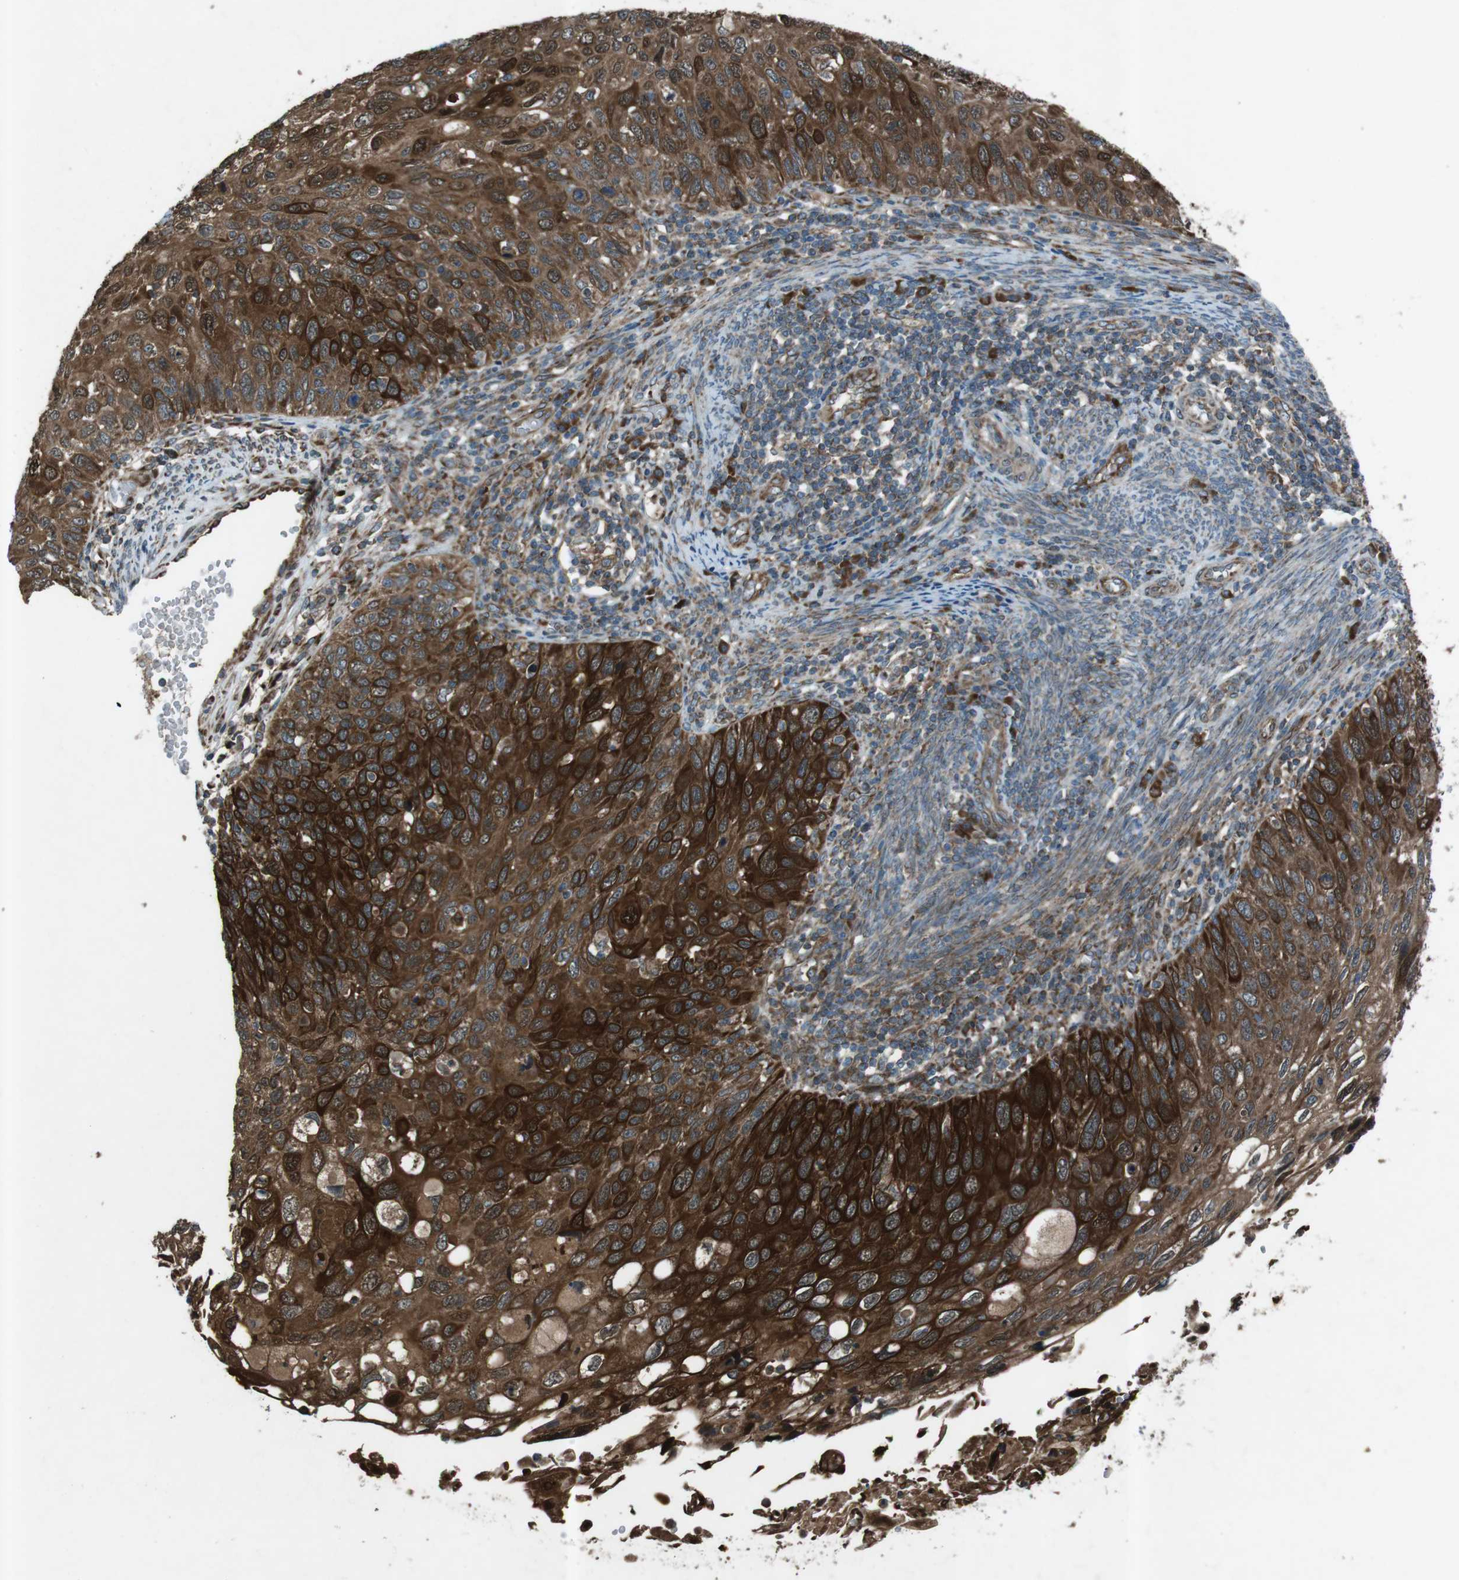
{"staining": {"intensity": "strong", "quantity": ">75%", "location": "cytoplasmic/membranous,nuclear"}, "tissue": "cervical cancer", "cell_type": "Tumor cells", "image_type": "cancer", "snomed": [{"axis": "morphology", "description": "Squamous cell carcinoma, NOS"}, {"axis": "topography", "description": "Cervix"}], "caption": "High-magnification brightfield microscopy of squamous cell carcinoma (cervical) stained with DAB (brown) and counterstained with hematoxylin (blue). tumor cells exhibit strong cytoplasmic/membranous and nuclear staining is appreciated in about>75% of cells.", "gene": "SLC41A1", "patient": {"sex": "female", "age": 70}}